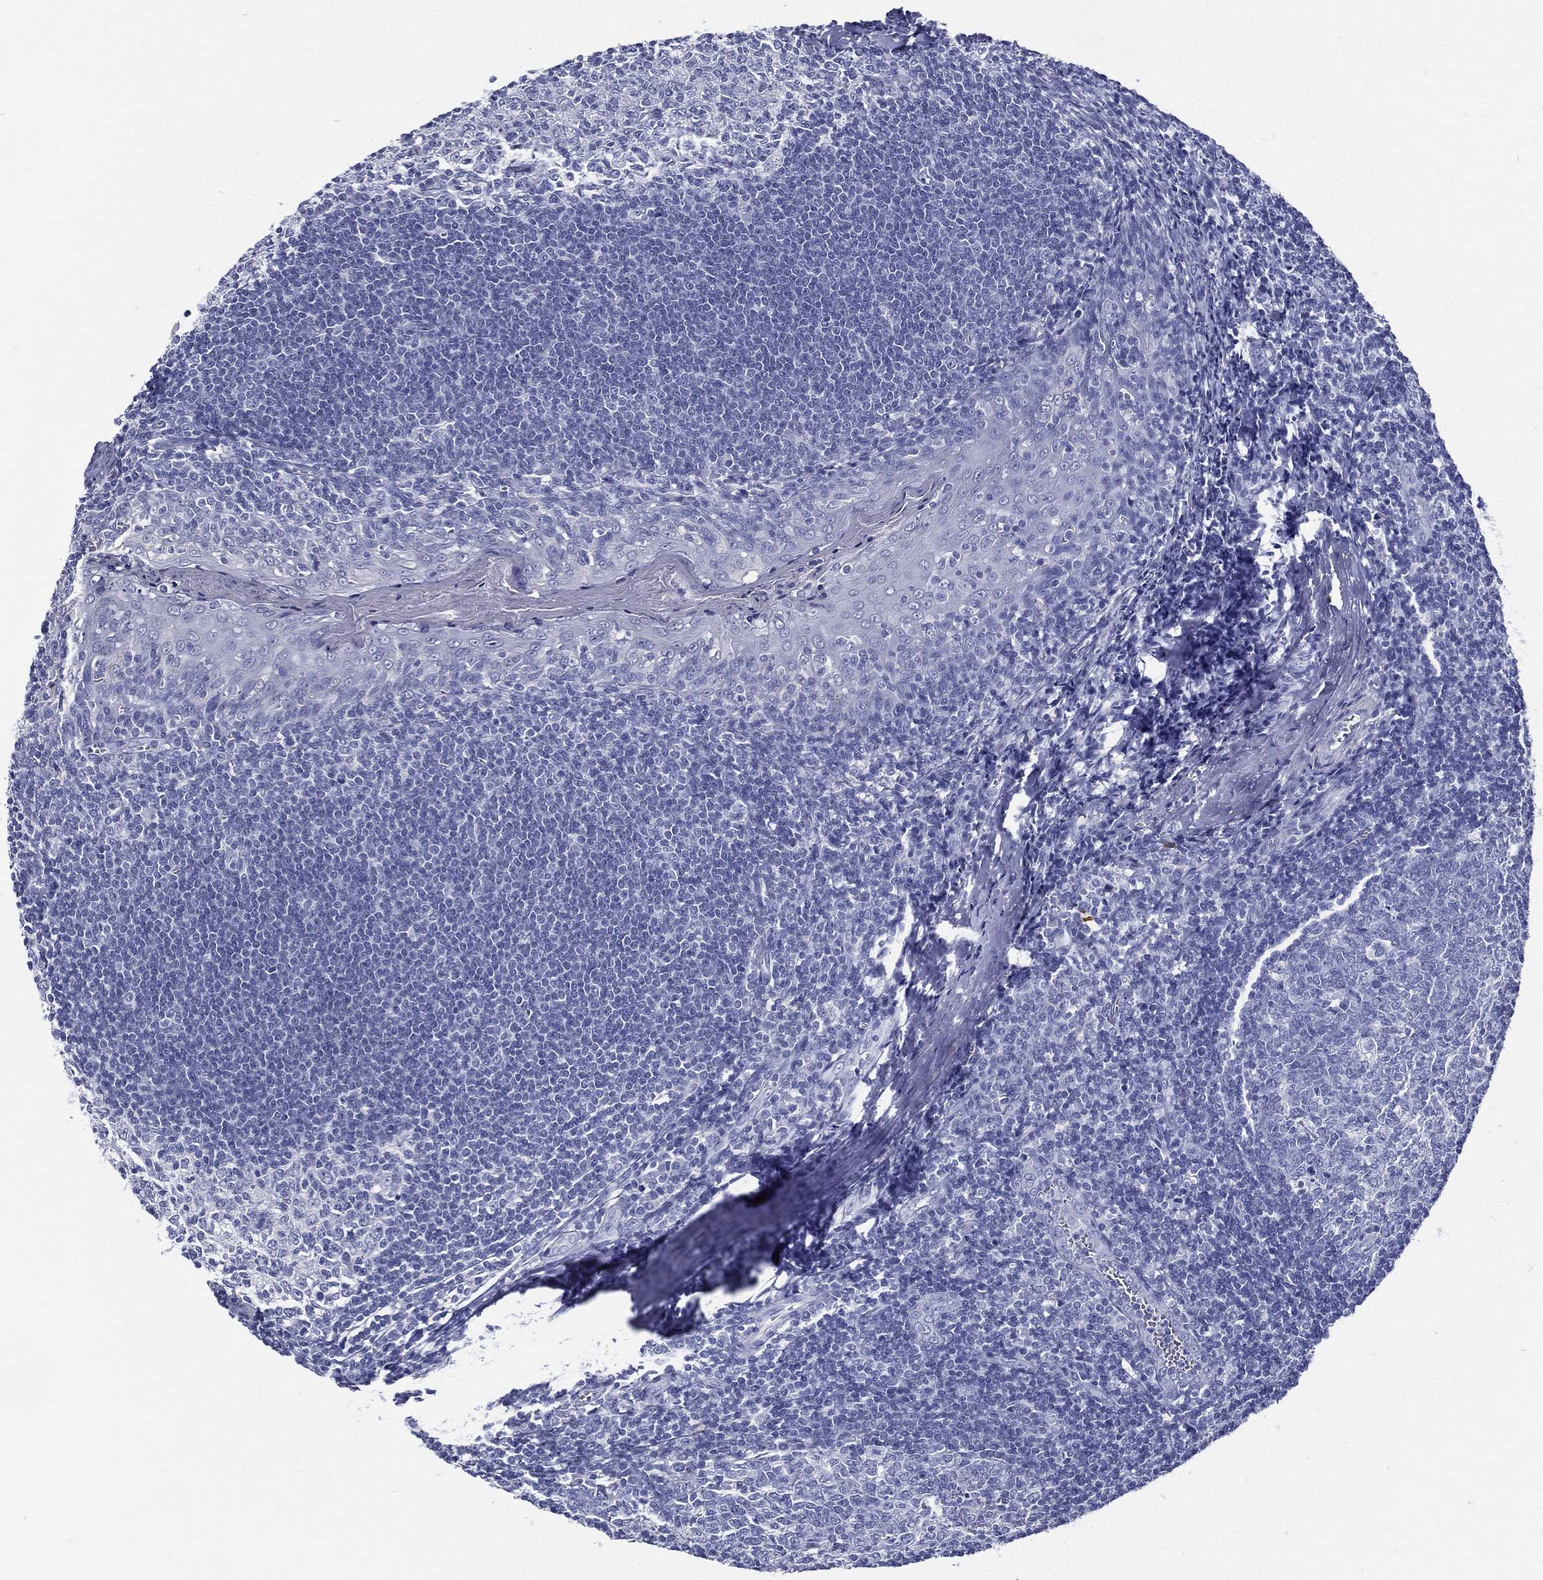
{"staining": {"intensity": "negative", "quantity": "none", "location": "none"}, "tissue": "tonsil", "cell_type": "Germinal center cells", "image_type": "normal", "snomed": [{"axis": "morphology", "description": "Normal tissue, NOS"}, {"axis": "topography", "description": "Tonsil"}], "caption": "DAB (3,3'-diaminobenzidine) immunohistochemical staining of benign tonsil reveals no significant positivity in germinal center cells.", "gene": "RSPH4A", "patient": {"sex": "male", "age": 33}}